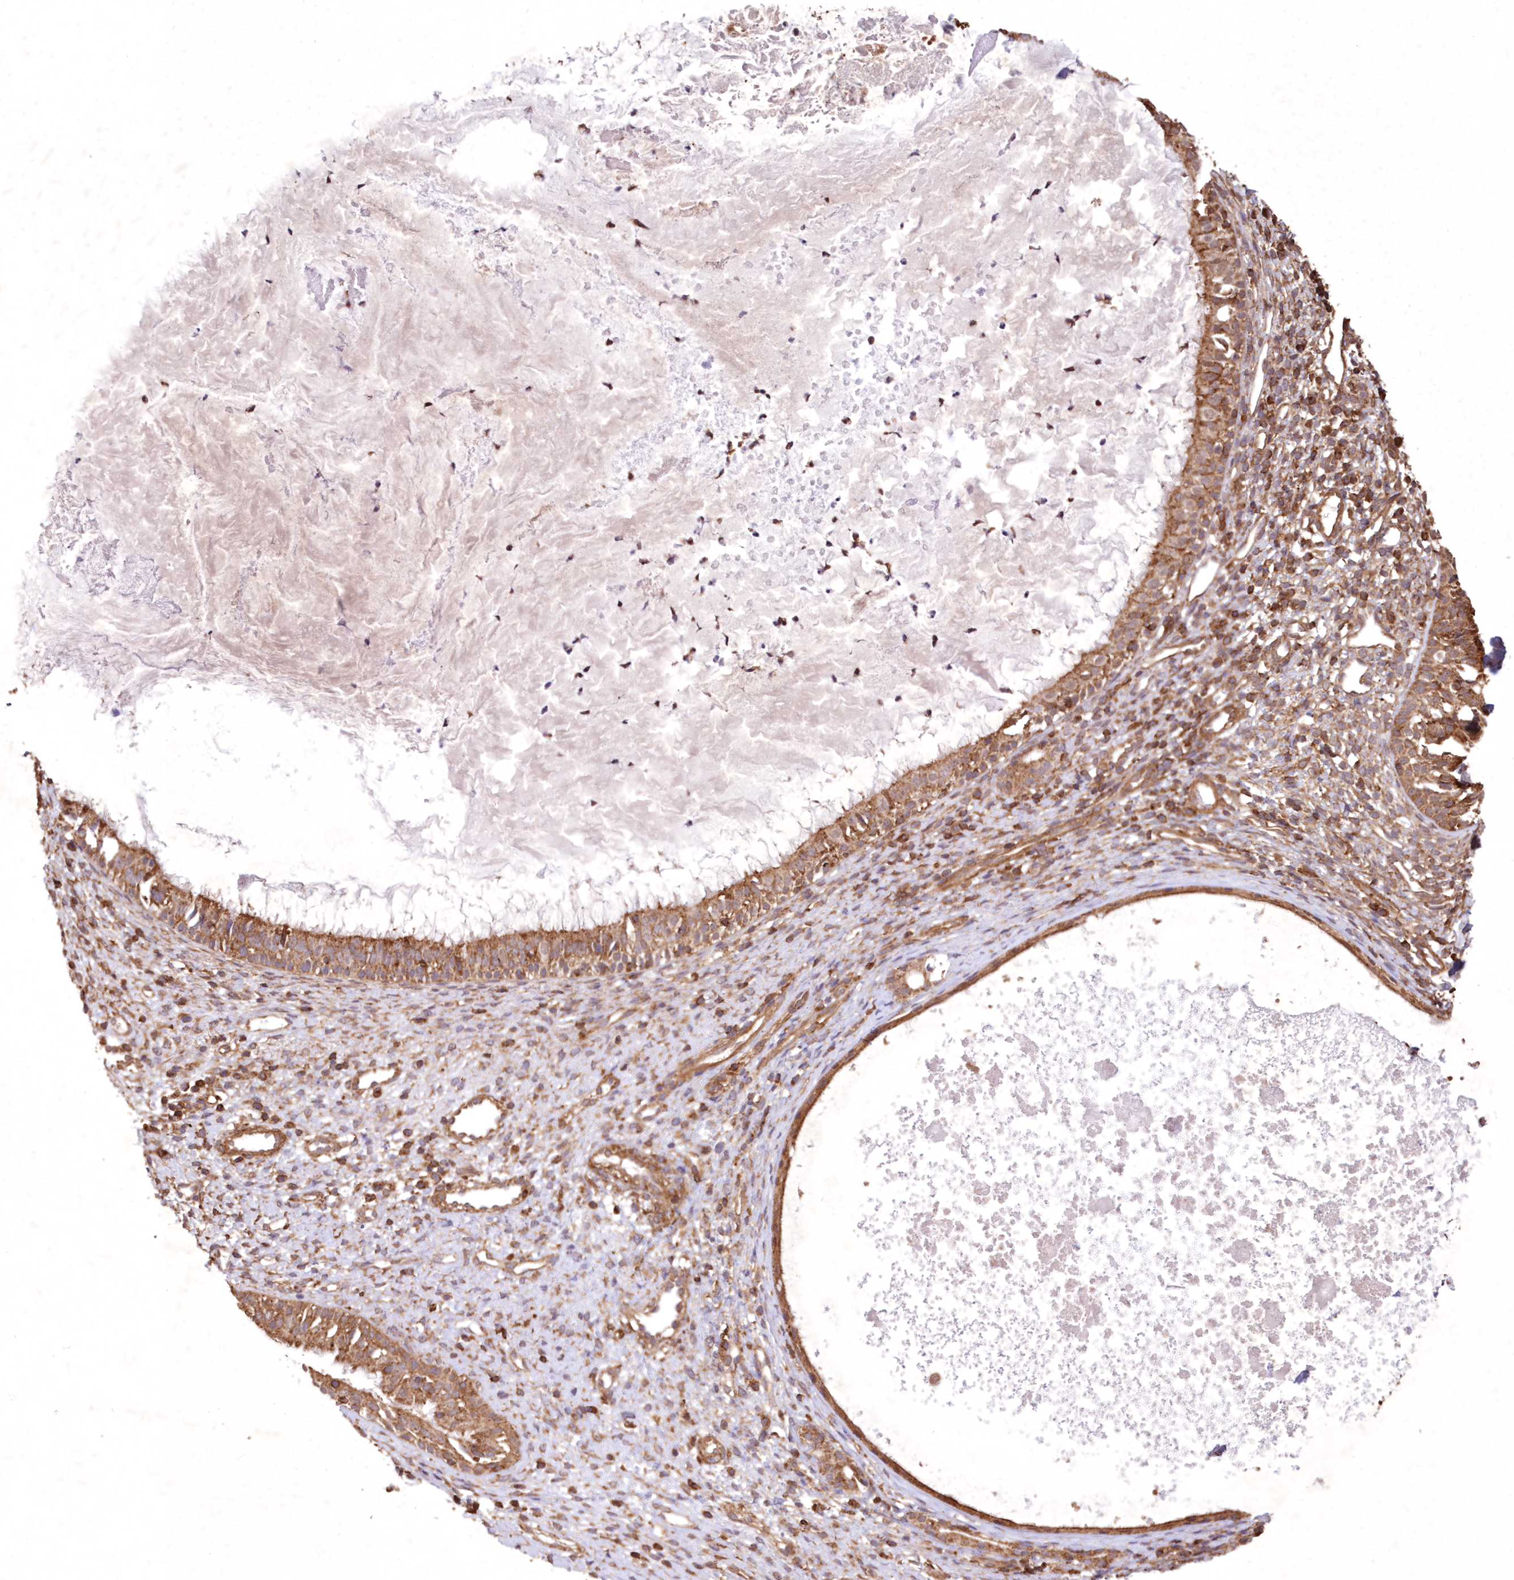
{"staining": {"intensity": "moderate", "quantity": ">75%", "location": "cytoplasmic/membranous"}, "tissue": "nasopharynx", "cell_type": "Respiratory epithelial cells", "image_type": "normal", "snomed": [{"axis": "morphology", "description": "Normal tissue, NOS"}, {"axis": "topography", "description": "Nasopharynx"}], "caption": "IHC staining of unremarkable nasopharynx, which shows medium levels of moderate cytoplasmic/membranous staining in about >75% of respiratory epithelial cells indicating moderate cytoplasmic/membranous protein expression. The staining was performed using DAB (brown) for protein detection and nuclei were counterstained in hematoxylin (blue).", "gene": "TMEM139", "patient": {"sex": "male", "age": 22}}